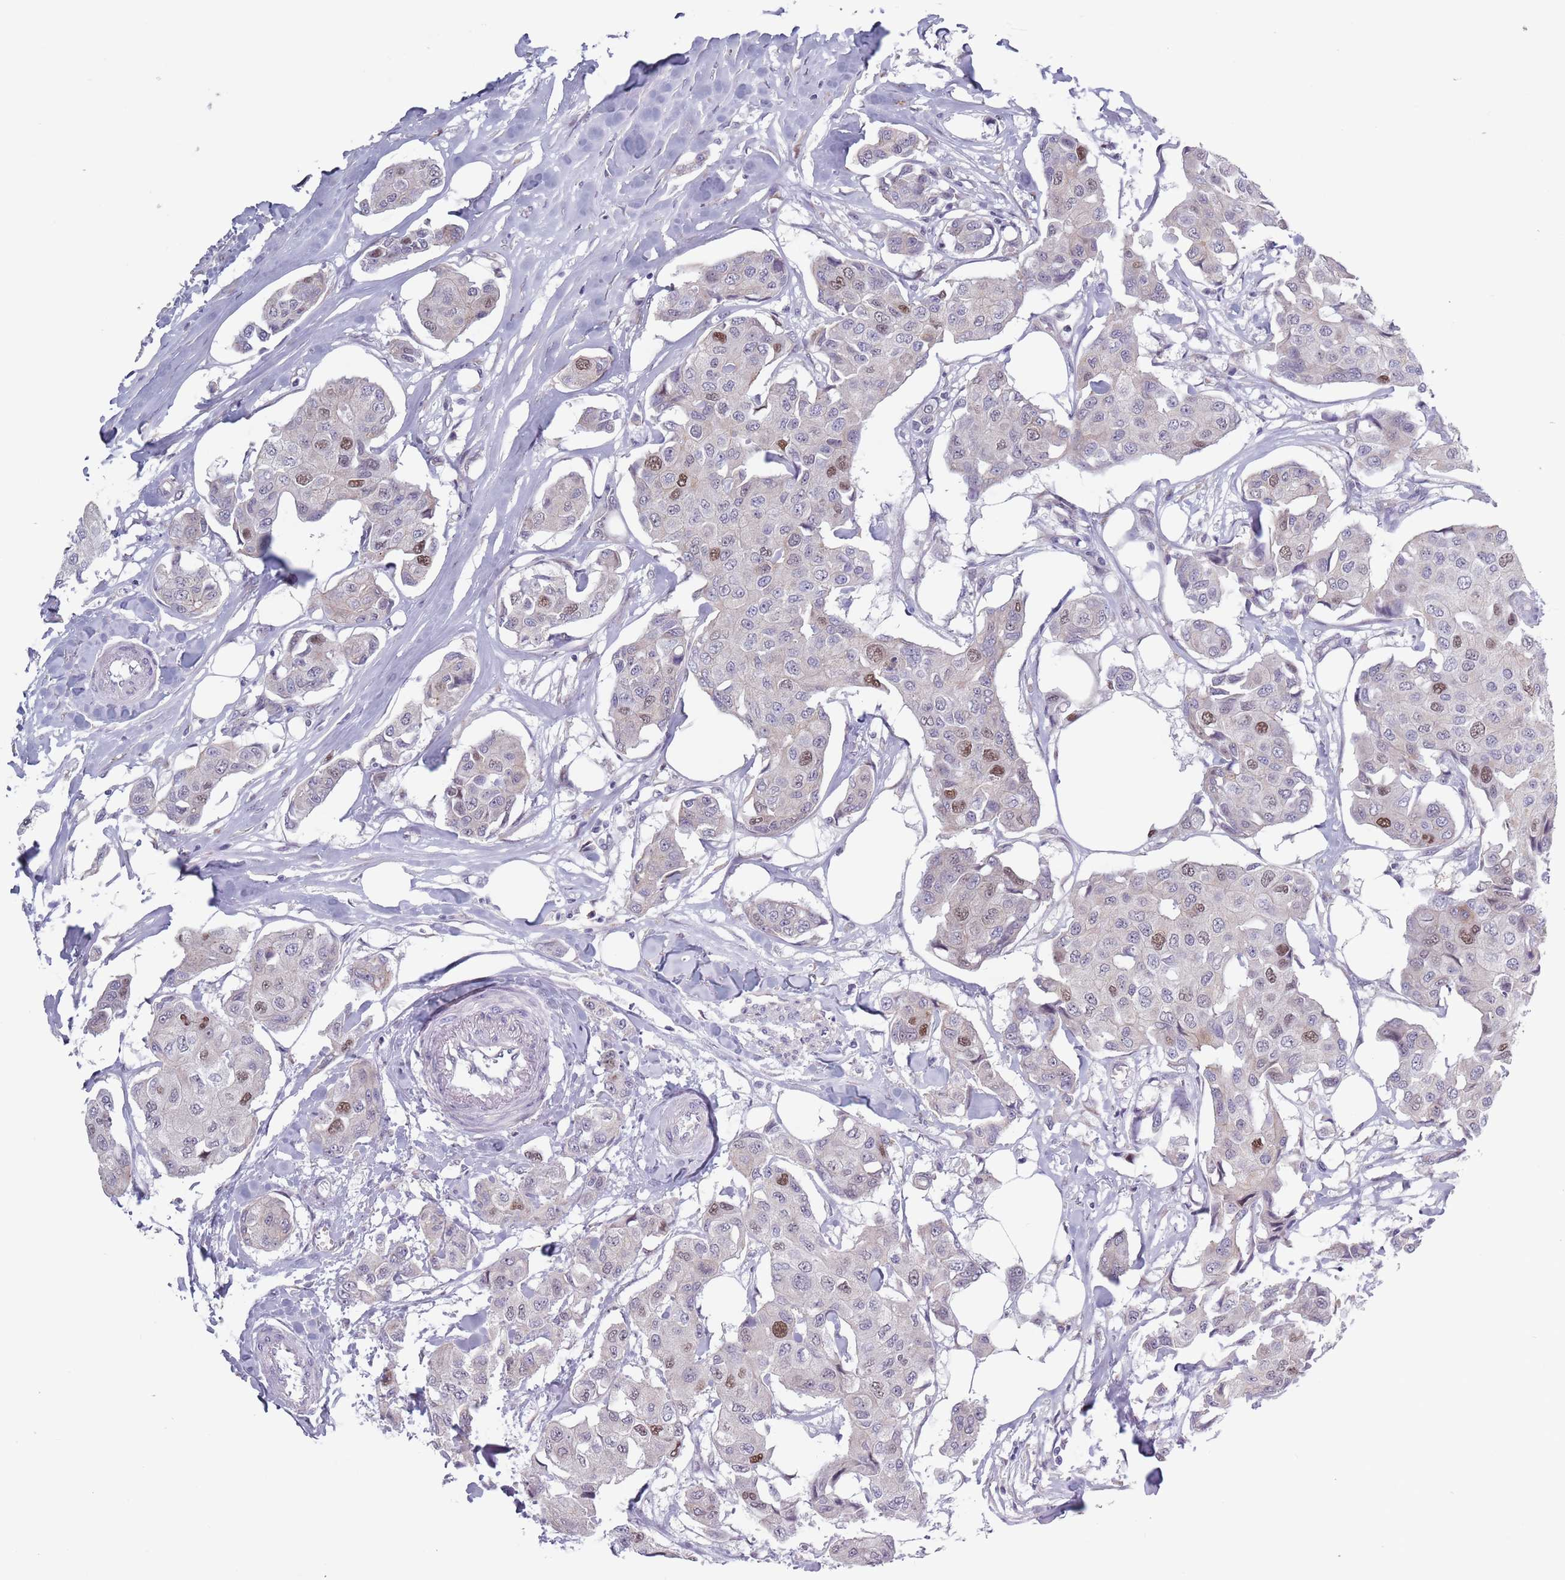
{"staining": {"intensity": "weak", "quantity": "<25%", "location": "nuclear"}, "tissue": "breast cancer", "cell_type": "Tumor cells", "image_type": "cancer", "snomed": [{"axis": "morphology", "description": "Duct carcinoma"}, {"axis": "topography", "description": "Breast"}, {"axis": "topography", "description": "Lymph node"}], "caption": "Immunohistochemistry (IHC) histopathology image of infiltrating ductal carcinoma (breast) stained for a protein (brown), which displays no positivity in tumor cells.", "gene": "ZKSCAN2", "patient": {"sex": "female", "age": 80}}